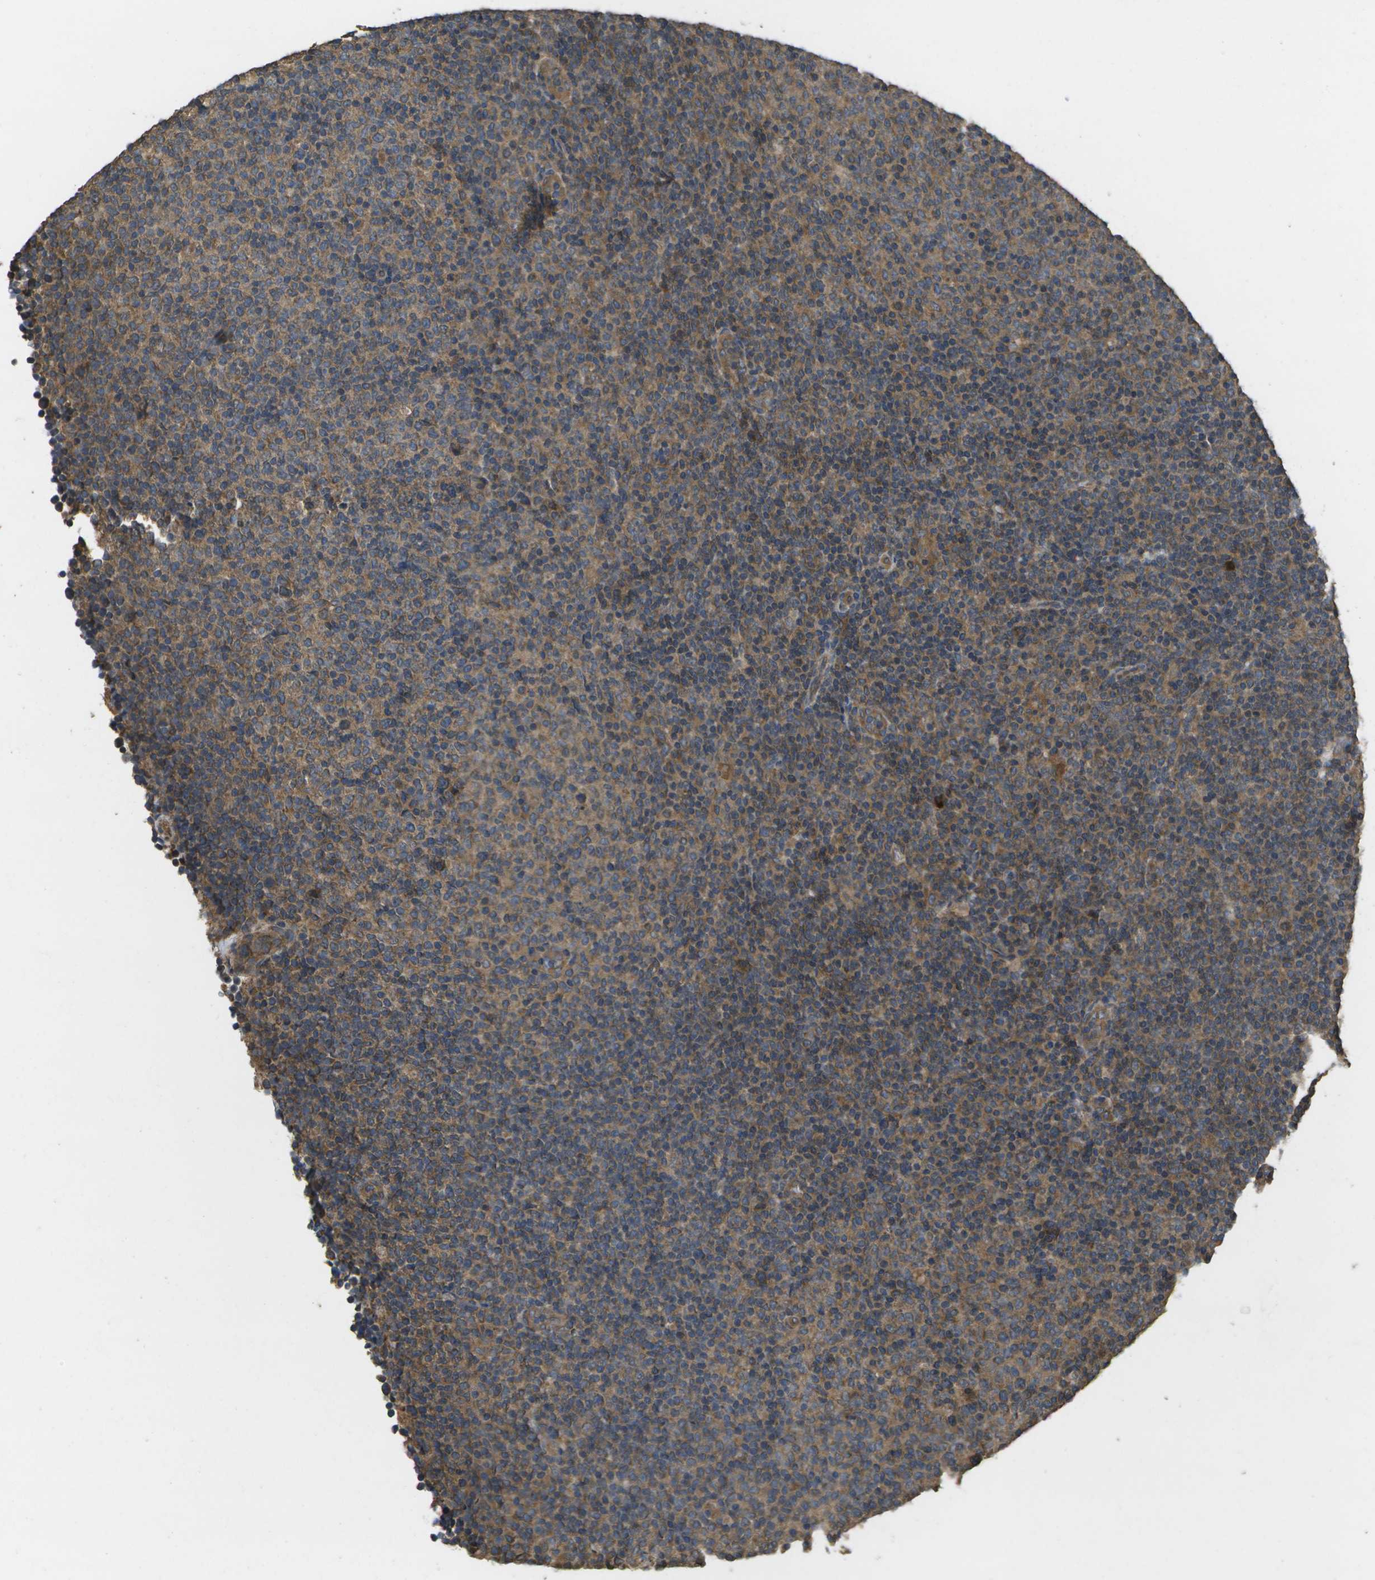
{"staining": {"intensity": "moderate", "quantity": ">75%", "location": "cytoplasmic/membranous"}, "tissue": "lymphoma", "cell_type": "Tumor cells", "image_type": "cancer", "snomed": [{"axis": "morphology", "description": "Malignant lymphoma, non-Hodgkin's type, Low grade"}, {"axis": "topography", "description": "Lymph node"}], "caption": "This is a photomicrograph of immunohistochemistry staining of lymphoma, which shows moderate expression in the cytoplasmic/membranous of tumor cells.", "gene": "SACS", "patient": {"sex": "male", "age": 70}}